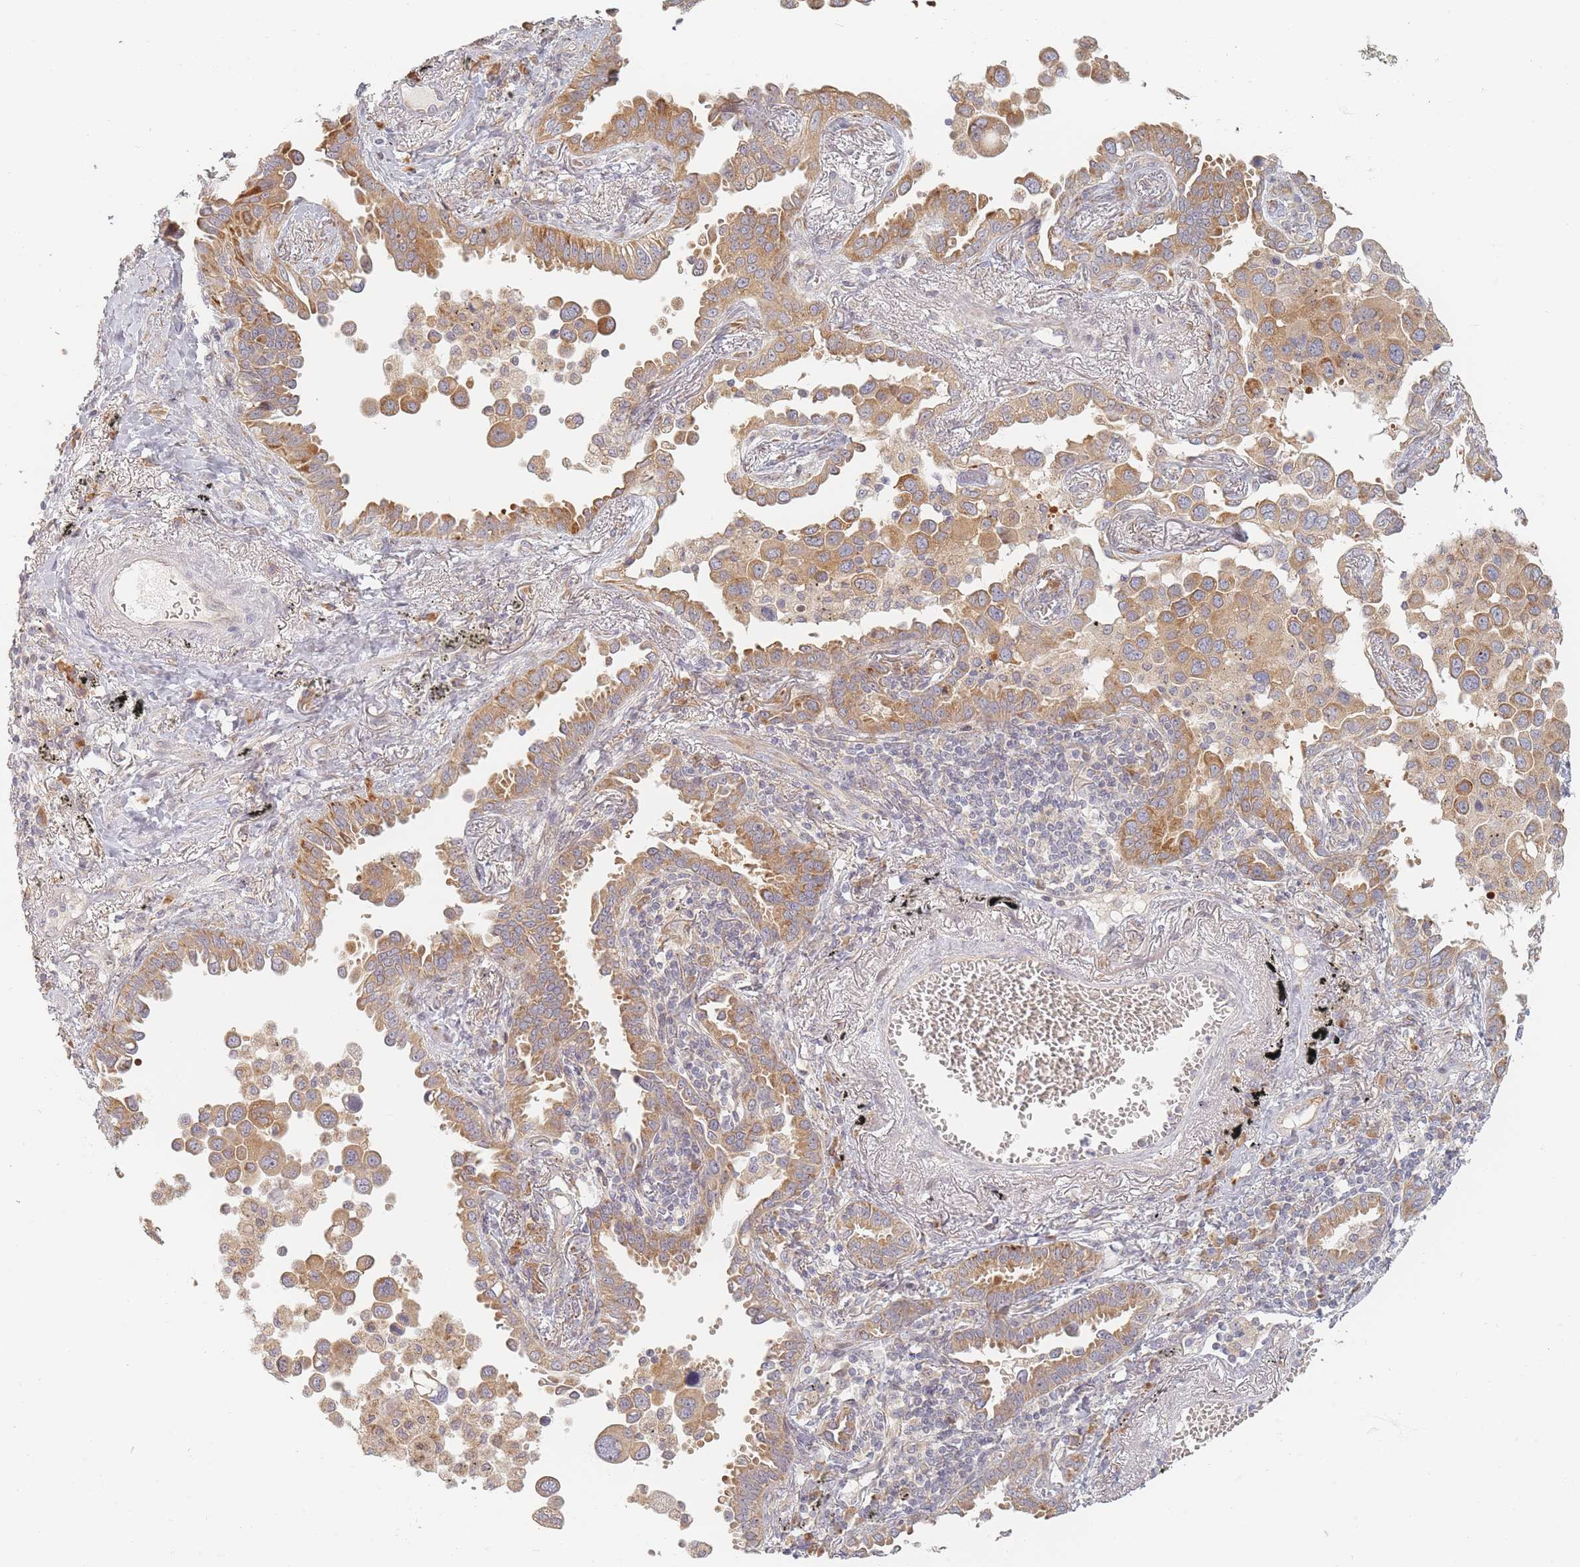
{"staining": {"intensity": "moderate", "quantity": ">75%", "location": "cytoplasmic/membranous"}, "tissue": "lung cancer", "cell_type": "Tumor cells", "image_type": "cancer", "snomed": [{"axis": "morphology", "description": "Adenocarcinoma, NOS"}, {"axis": "topography", "description": "Lung"}], "caption": "IHC (DAB) staining of adenocarcinoma (lung) demonstrates moderate cytoplasmic/membranous protein expression in approximately >75% of tumor cells.", "gene": "ZKSCAN7", "patient": {"sex": "male", "age": 67}}